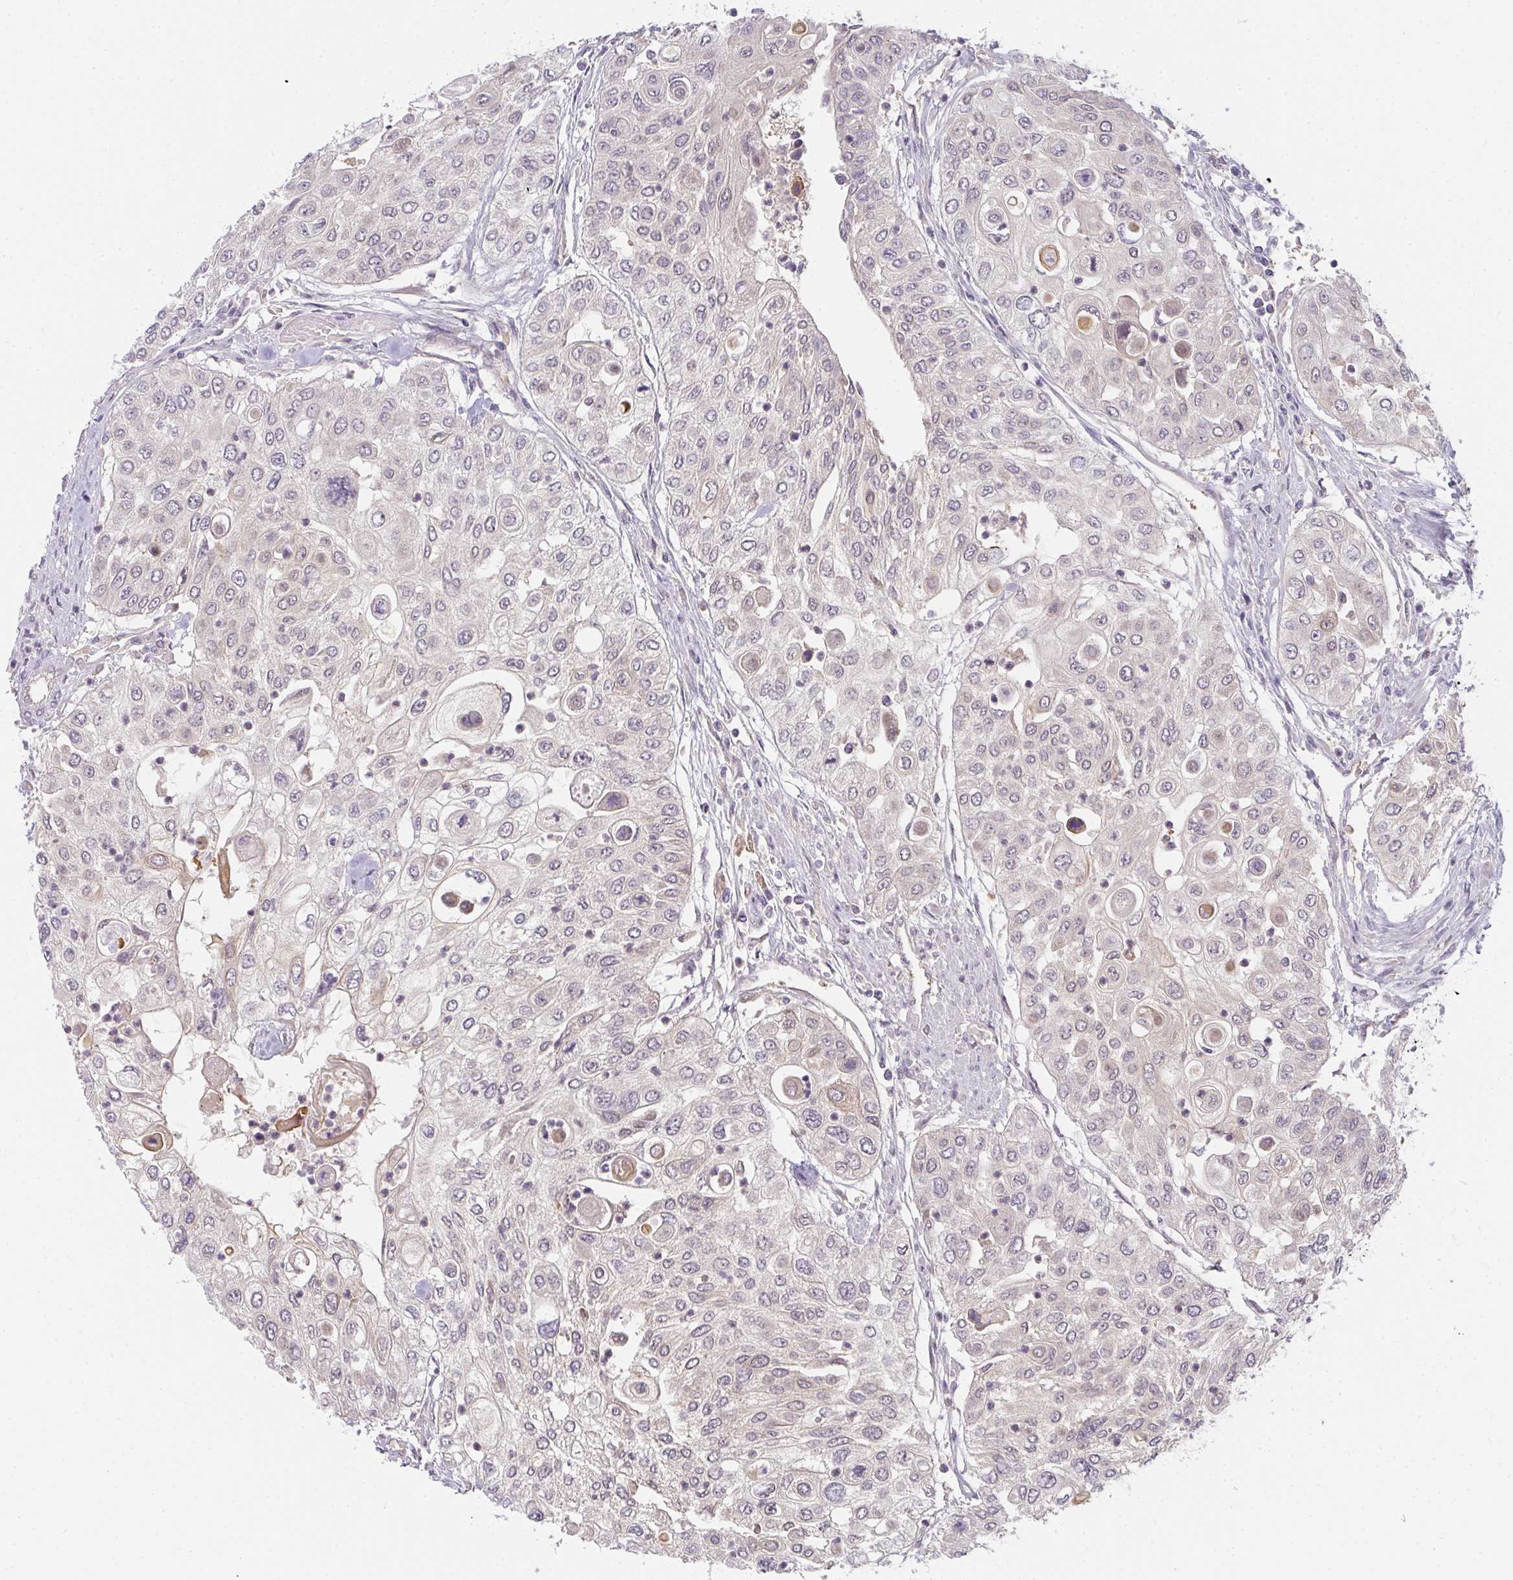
{"staining": {"intensity": "weak", "quantity": "<25%", "location": "cytoplasmic/membranous"}, "tissue": "urothelial cancer", "cell_type": "Tumor cells", "image_type": "cancer", "snomed": [{"axis": "morphology", "description": "Urothelial carcinoma, High grade"}, {"axis": "topography", "description": "Urinary bladder"}], "caption": "An immunohistochemistry photomicrograph of high-grade urothelial carcinoma is shown. There is no staining in tumor cells of high-grade urothelial carcinoma.", "gene": "GSDMB", "patient": {"sex": "female", "age": 79}}